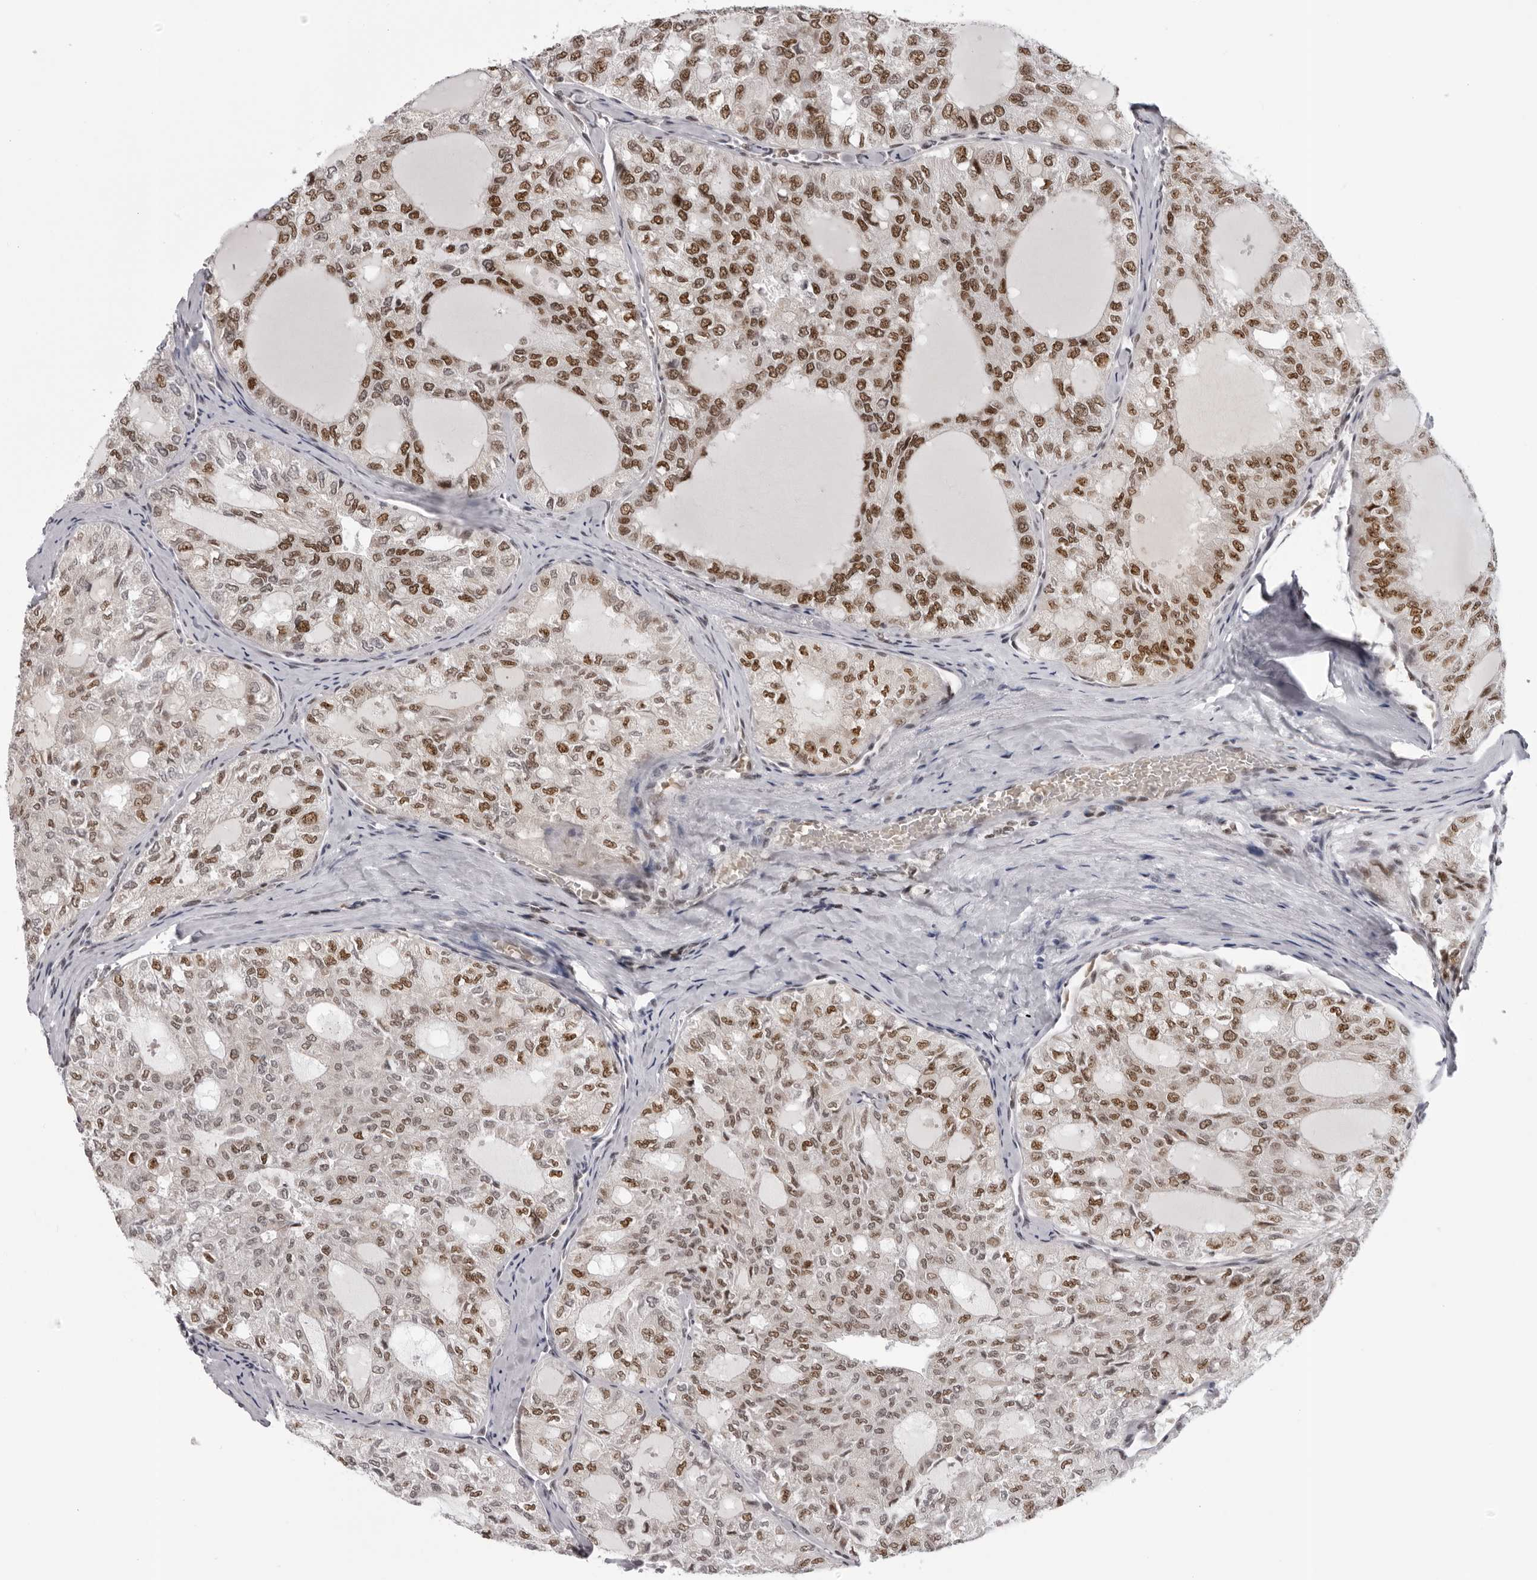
{"staining": {"intensity": "moderate", "quantity": ">75%", "location": "nuclear"}, "tissue": "thyroid cancer", "cell_type": "Tumor cells", "image_type": "cancer", "snomed": [{"axis": "morphology", "description": "Follicular adenoma carcinoma, NOS"}, {"axis": "topography", "description": "Thyroid gland"}], "caption": "High-power microscopy captured an immunohistochemistry photomicrograph of follicular adenoma carcinoma (thyroid), revealing moderate nuclear expression in about >75% of tumor cells. (DAB IHC with brightfield microscopy, high magnification).", "gene": "HEXIM2", "patient": {"sex": "male", "age": 75}}